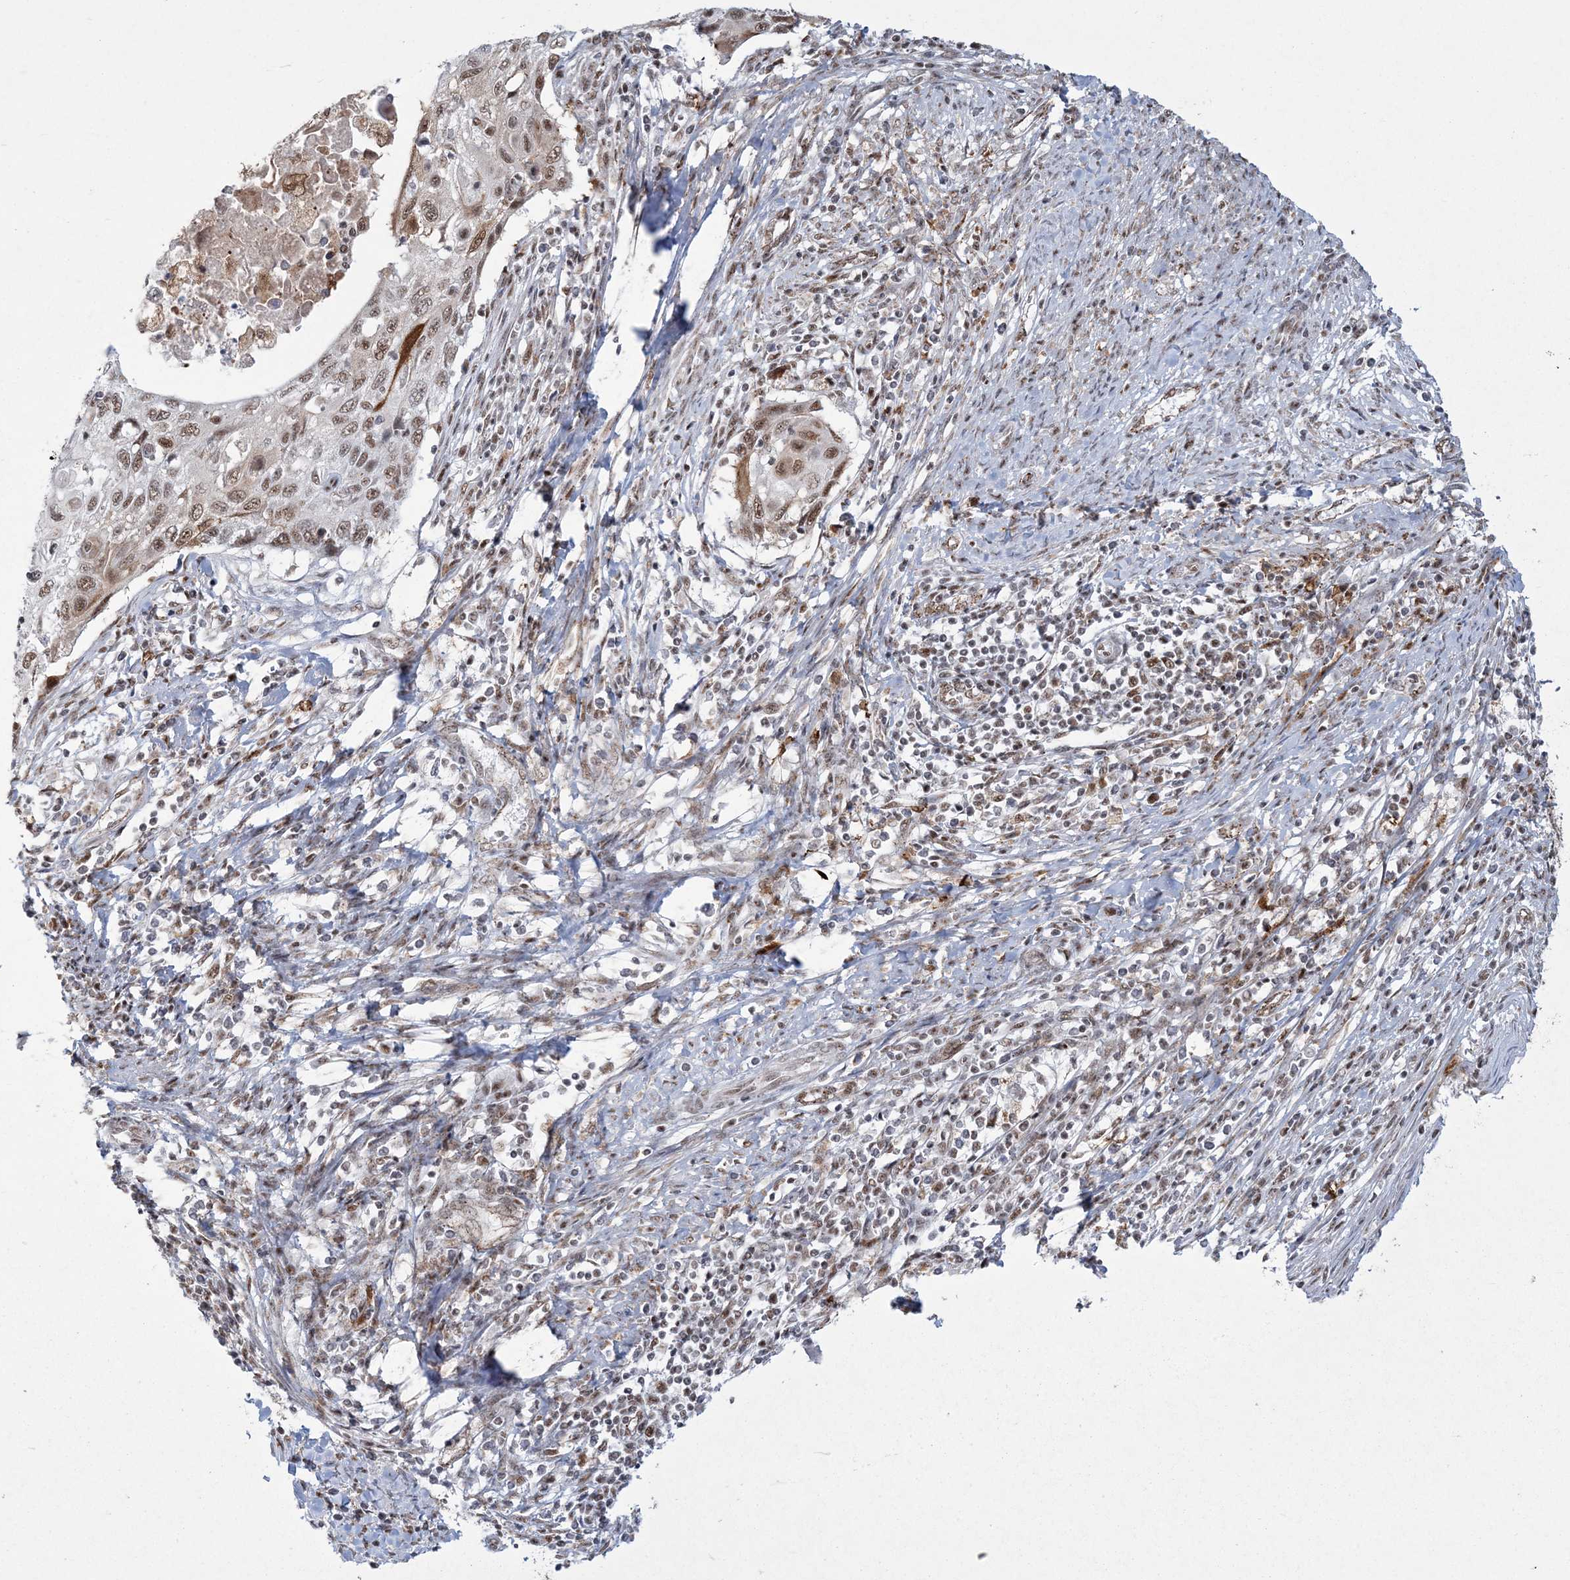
{"staining": {"intensity": "moderate", "quantity": ">75%", "location": "nuclear"}, "tissue": "cervical cancer", "cell_type": "Tumor cells", "image_type": "cancer", "snomed": [{"axis": "morphology", "description": "Squamous cell carcinoma, NOS"}, {"axis": "topography", "description": "Cervix"}], "caption": "Immunohistochemical staining of human cervical cancer (squamous cell carcinoma) exhibits medium levels of moderate nuclear protein positivity in about >75% of tumor cells.", "gene": "RBM17", "patient": {"sex": "female", "age": 70}}